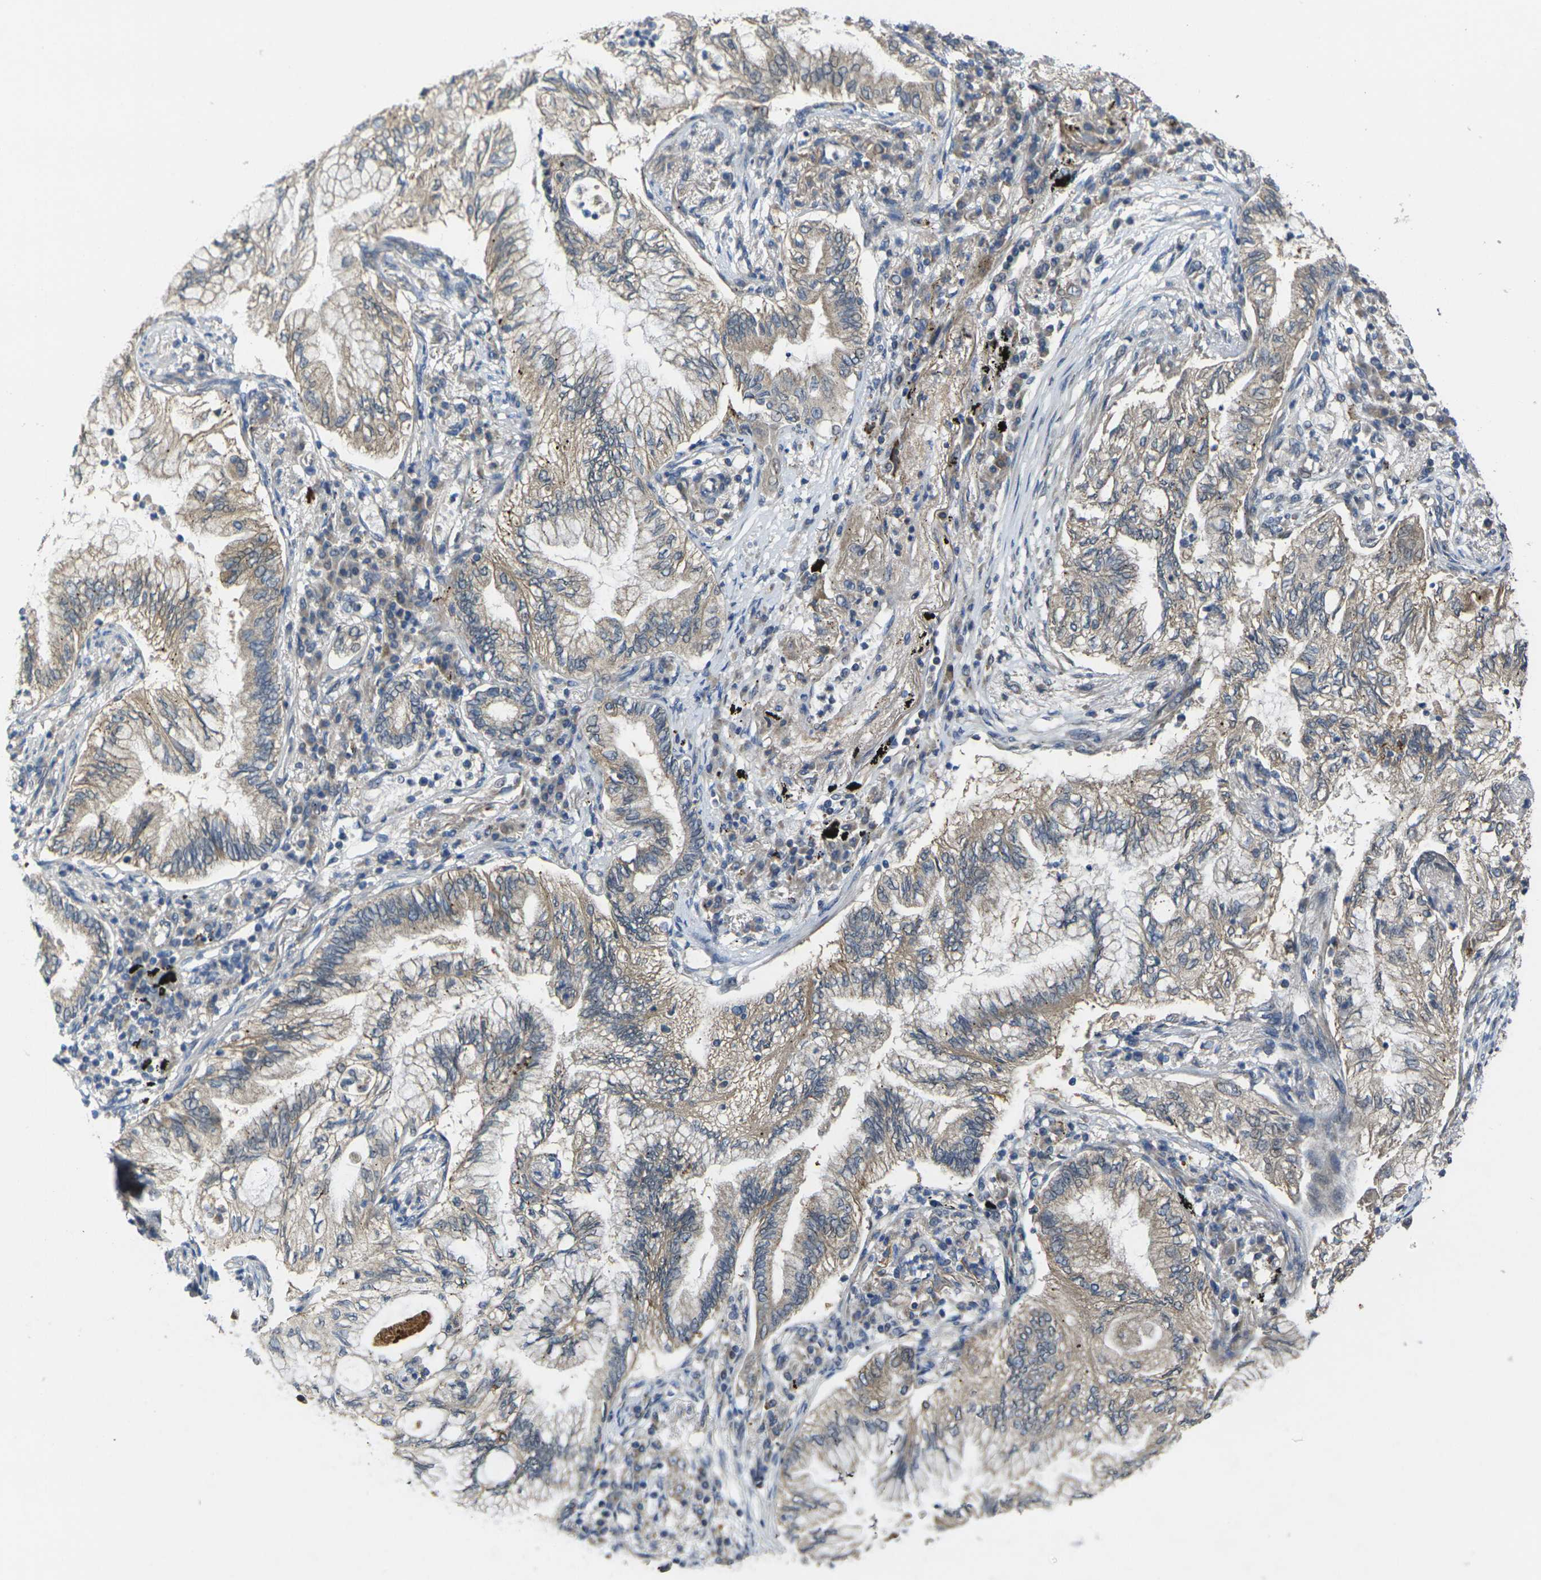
{"staining": {"intensity": "weak", "quantity": ">75%", "location": "cytoplasmic/membranous"}, "tissue": "lung cancer", "cell_type": "Tumor cells", "image_type": "cancer", "snomed": [{"axis": "morphology", "description": "Normal tissue, NOS"}, {"axis": "morphology", "description": "Adenocarcinoma, NOS"}, {"axis": "topography", "description": "Bronchus"}, {"axis": "topography", "description": "Lung"}], "caption": "High-power microscopy captured an immunohistochemistry photomicrograph of adenocarcinoma (lung), revealing weak cytoplasmic/membranous positivity in approximately >75% of tumor cells.", "gene": "GNA12", "patient": {"sex": "female", "age": 70}}